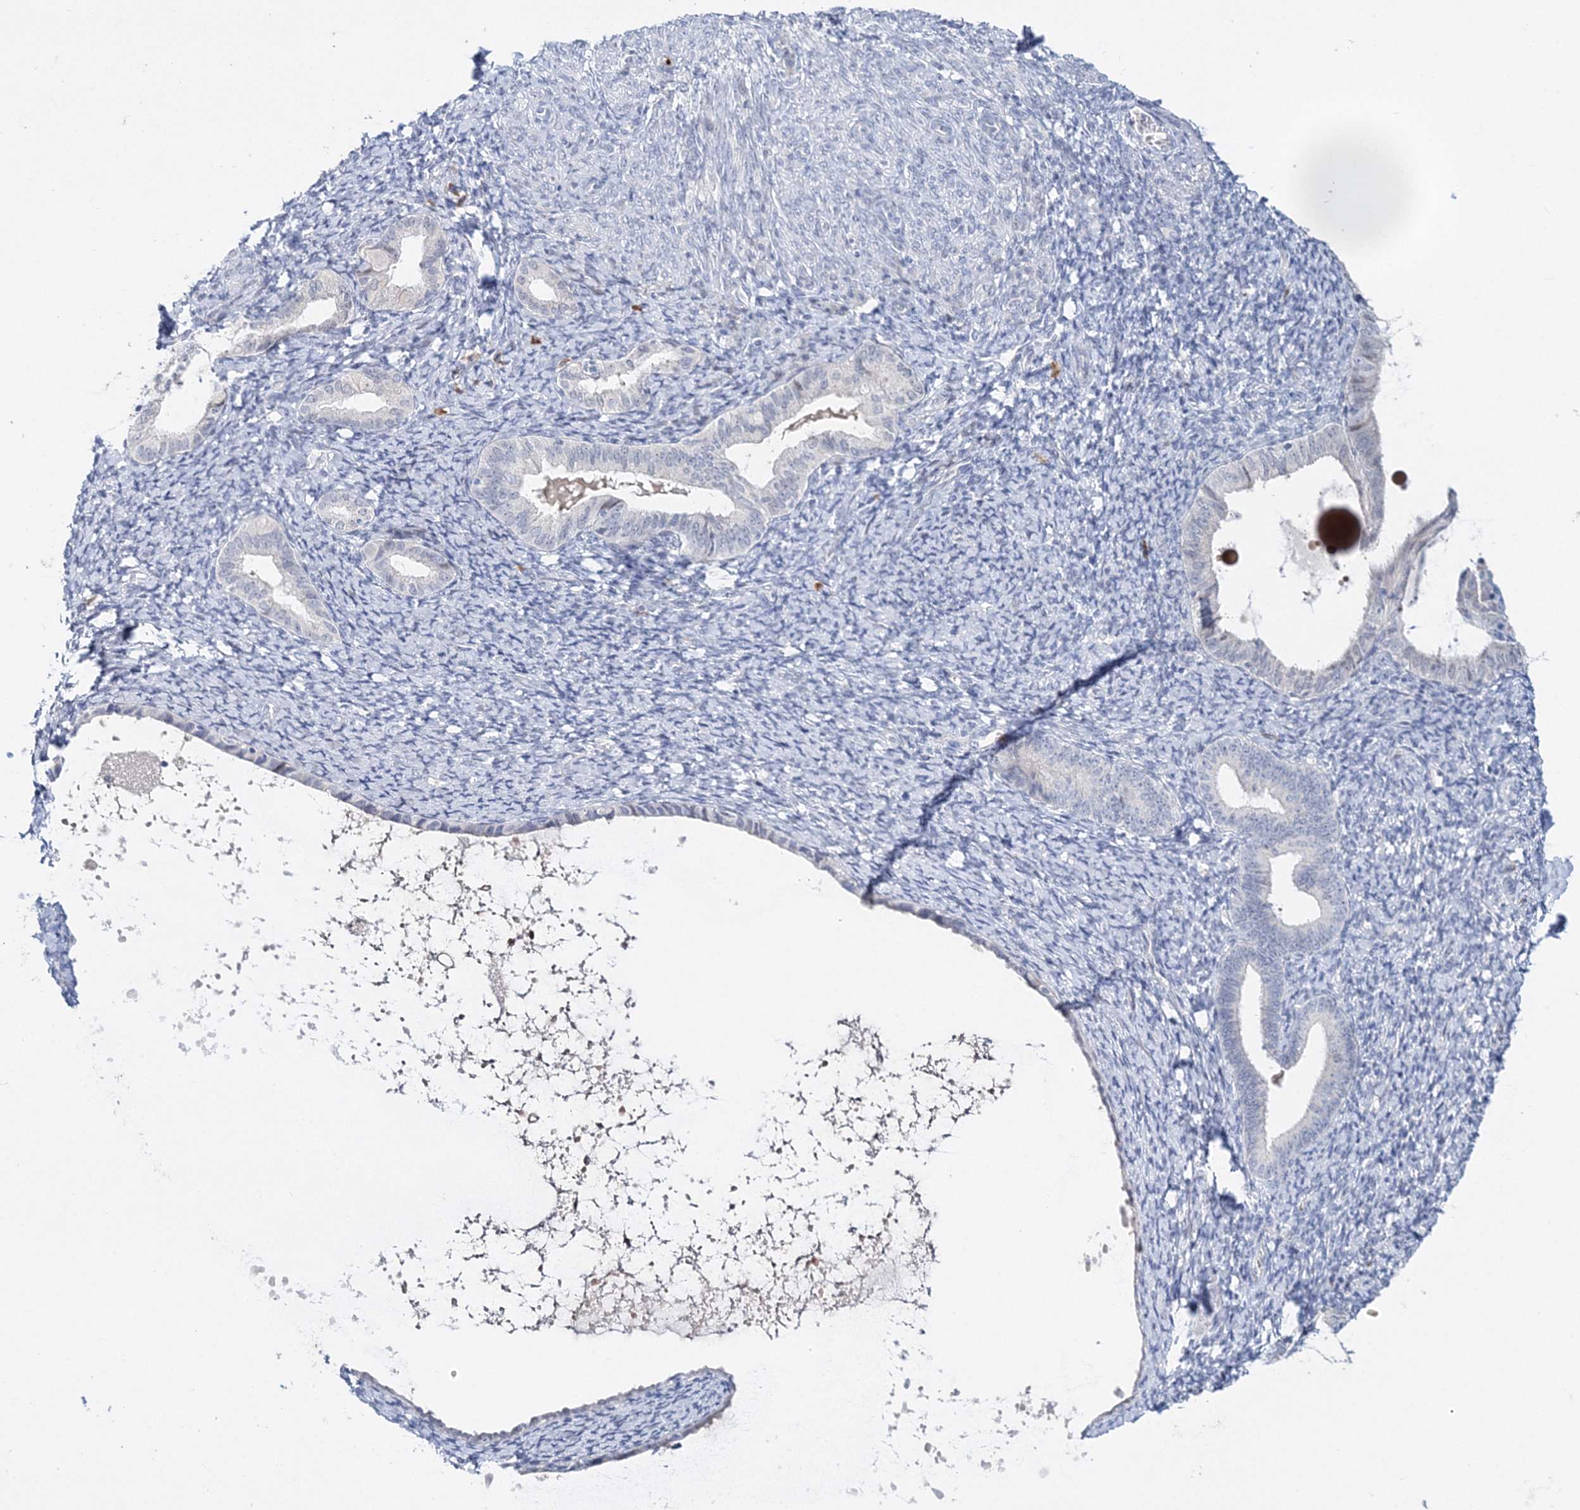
{"staining": {"intensity": "negative", "quantity": "none", "location": "none"}, "tissue": "endometrium", "cell_type": "Cells in endometrial stroma", "image_type": "normal", "snomed": [{"axis": "morphology", "description": "Normal tissue, NOS"}, {"axis": "topography", "description": "Endometrium"}], "caption": "Cells in endometrial stroma show no significant expression in normal endometrium.", "gene": "MYOZ2", "patient": {"sex": "female", "age": 72}}